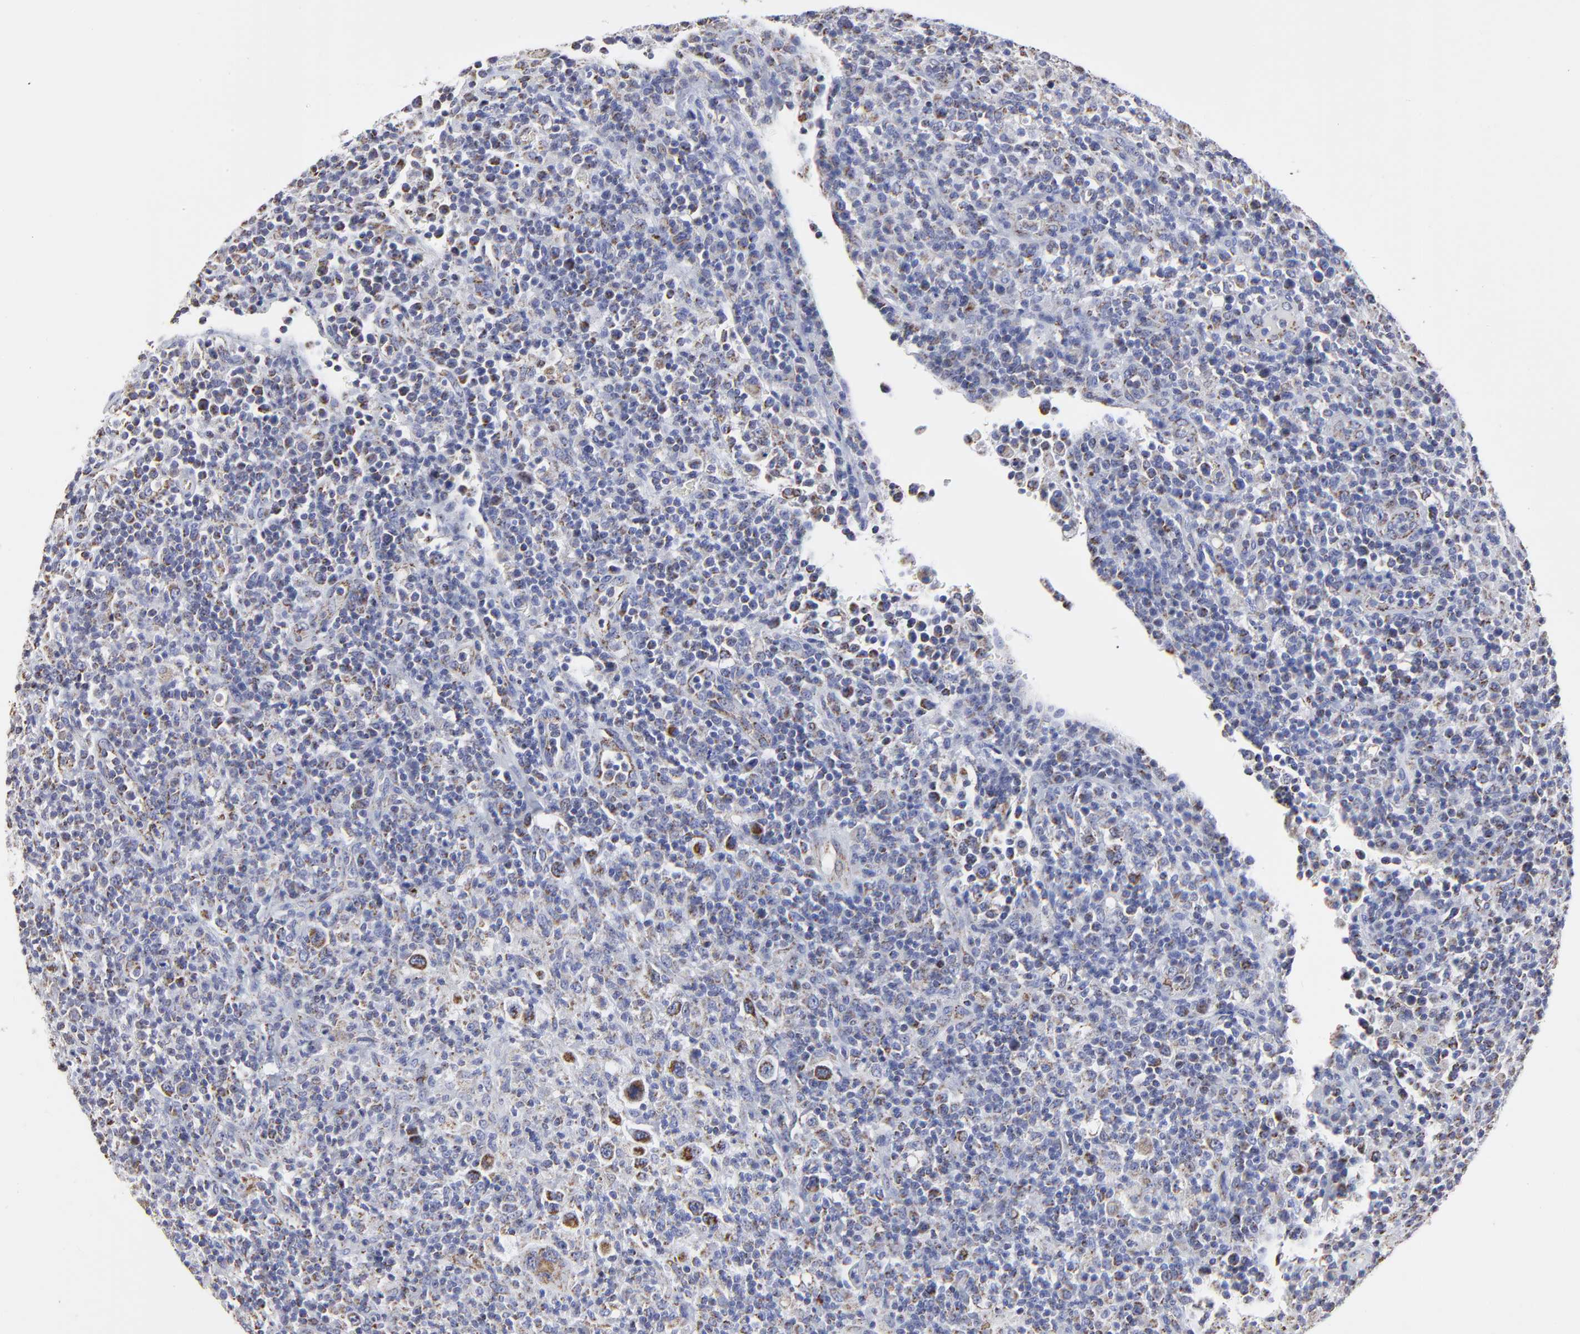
{"staining": {"intensity": "moderate", "quantity": "<25%", "location": "cytoplasmic/membranous"}, "tissue": "lymphoma", "cell_type": "Tumor cells", "image_type": "cancer", "snomed": [{"axis": "morphology", "description": "Hodgkin's disease, NOS"}, {"axis": "topography", "description": "Lymph node"}], "caption": "IHC image of neoplastic tissue: human Hodgkin's disease stained using immunohistochemistry displays low levels of moderate protein expression localized specifically in the cytoplasmic/membranous of tumor cells, appearing as a cytoplasmic/membranous brown color.", "gene": "PINK1", "patient": {"sex": "male", "age": 65}}